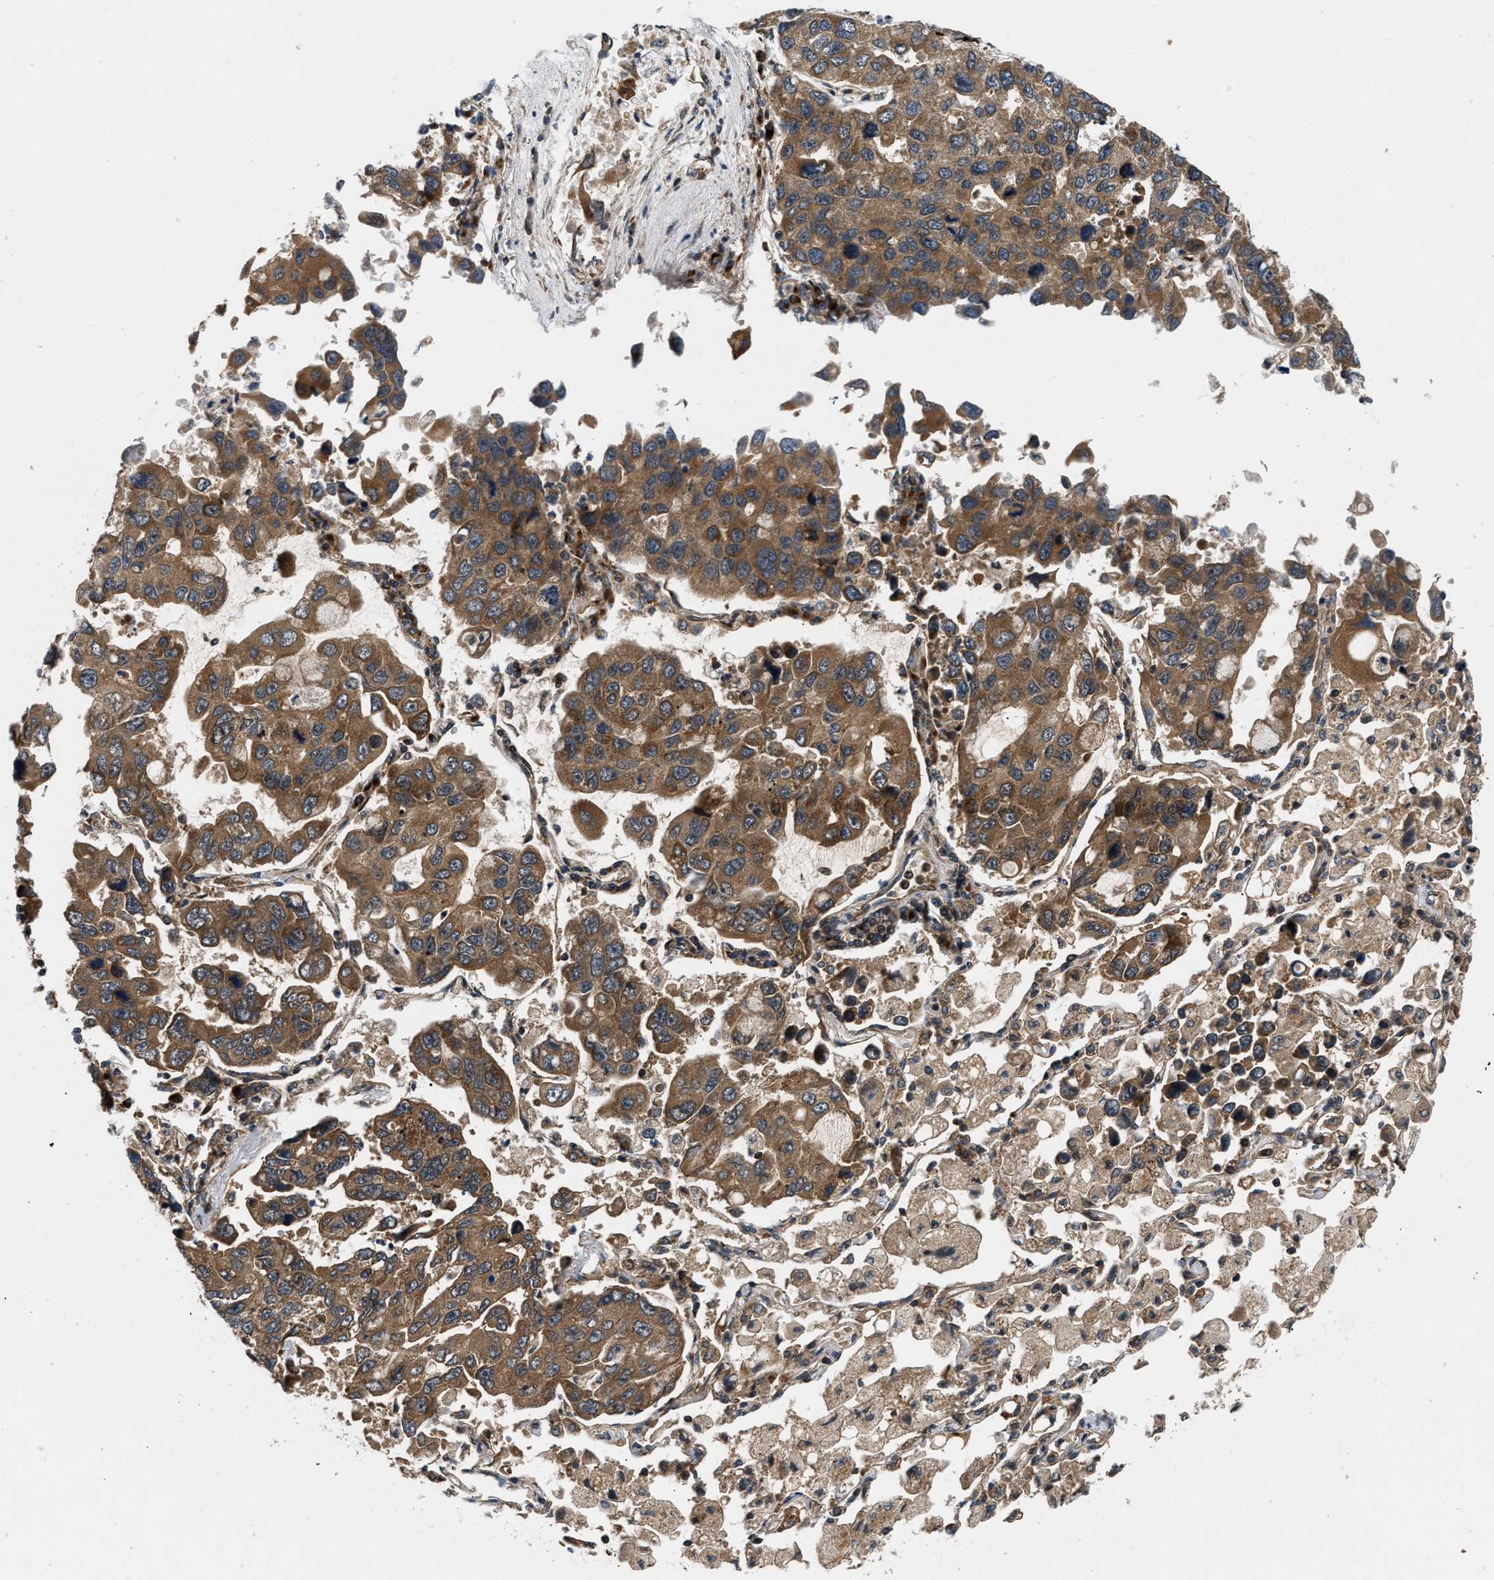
{"staining": {"intensity": "moderate", "quantity": ">75%", "location": "cytoplasmic/membranous"}, "tissue": "lung cancer", "cell_type": "Tumor cells", "image_type": "cancer", "snomed": [{"axis": "morphology", "description": "Adenocarcinoma, NOS"}, {"axis": "topography", "description": "Lung"}], "caption": "High-magnification brightfield microscopy of lung adenocarcinoma stained with DAB (3,3'-diaminobenzidine) (brown) and counterstained with hematoxylin (blue). tumor cells exhibit moderate cytoplasmic/membranous expression is identified in about>75% of cells.", "gene": "PNPLA8", "patient": {"sex": "male", "age": 64}}